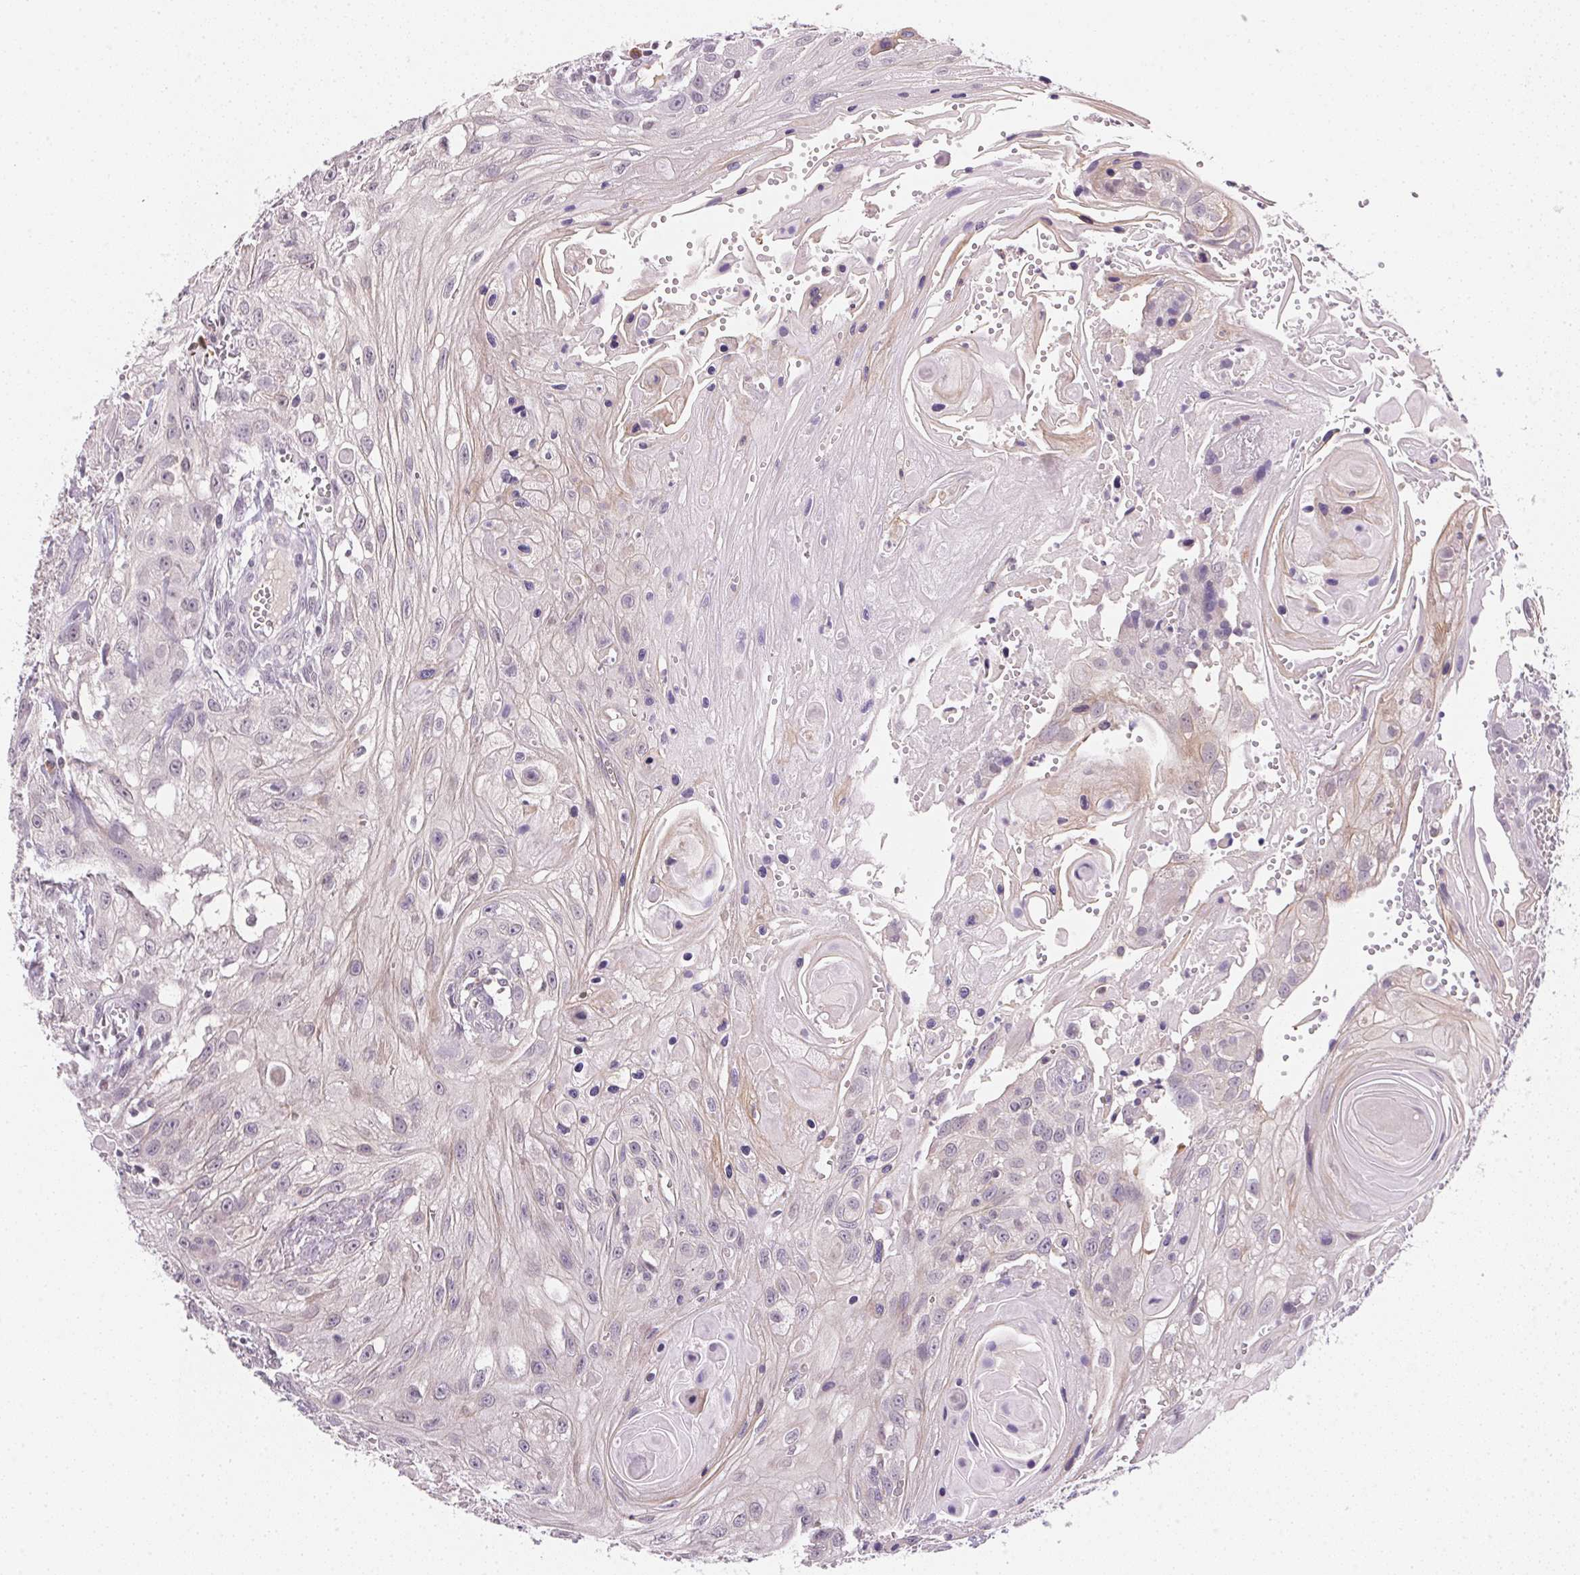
{"staining": {"intensity": "negative", "quantity": "none", "location": "none"}, "tissue": "head and neck cancer", "cell_type": "Tumor cells", "image_type": "cancer", "snomed": [{"axis": "morphology", "description": "Squamous cell carcinoma, NOS"}, {"axis": "topography", "description": "Oral tissue"}, {"axis": "topography", "description": "Head-Neck"}], "caption": "The image shows no significant expression in tumor cells of head and neck squamous cell carcinoma.", "gene": "FNDC4", "patient": {"sex": "male", "age": 58}}